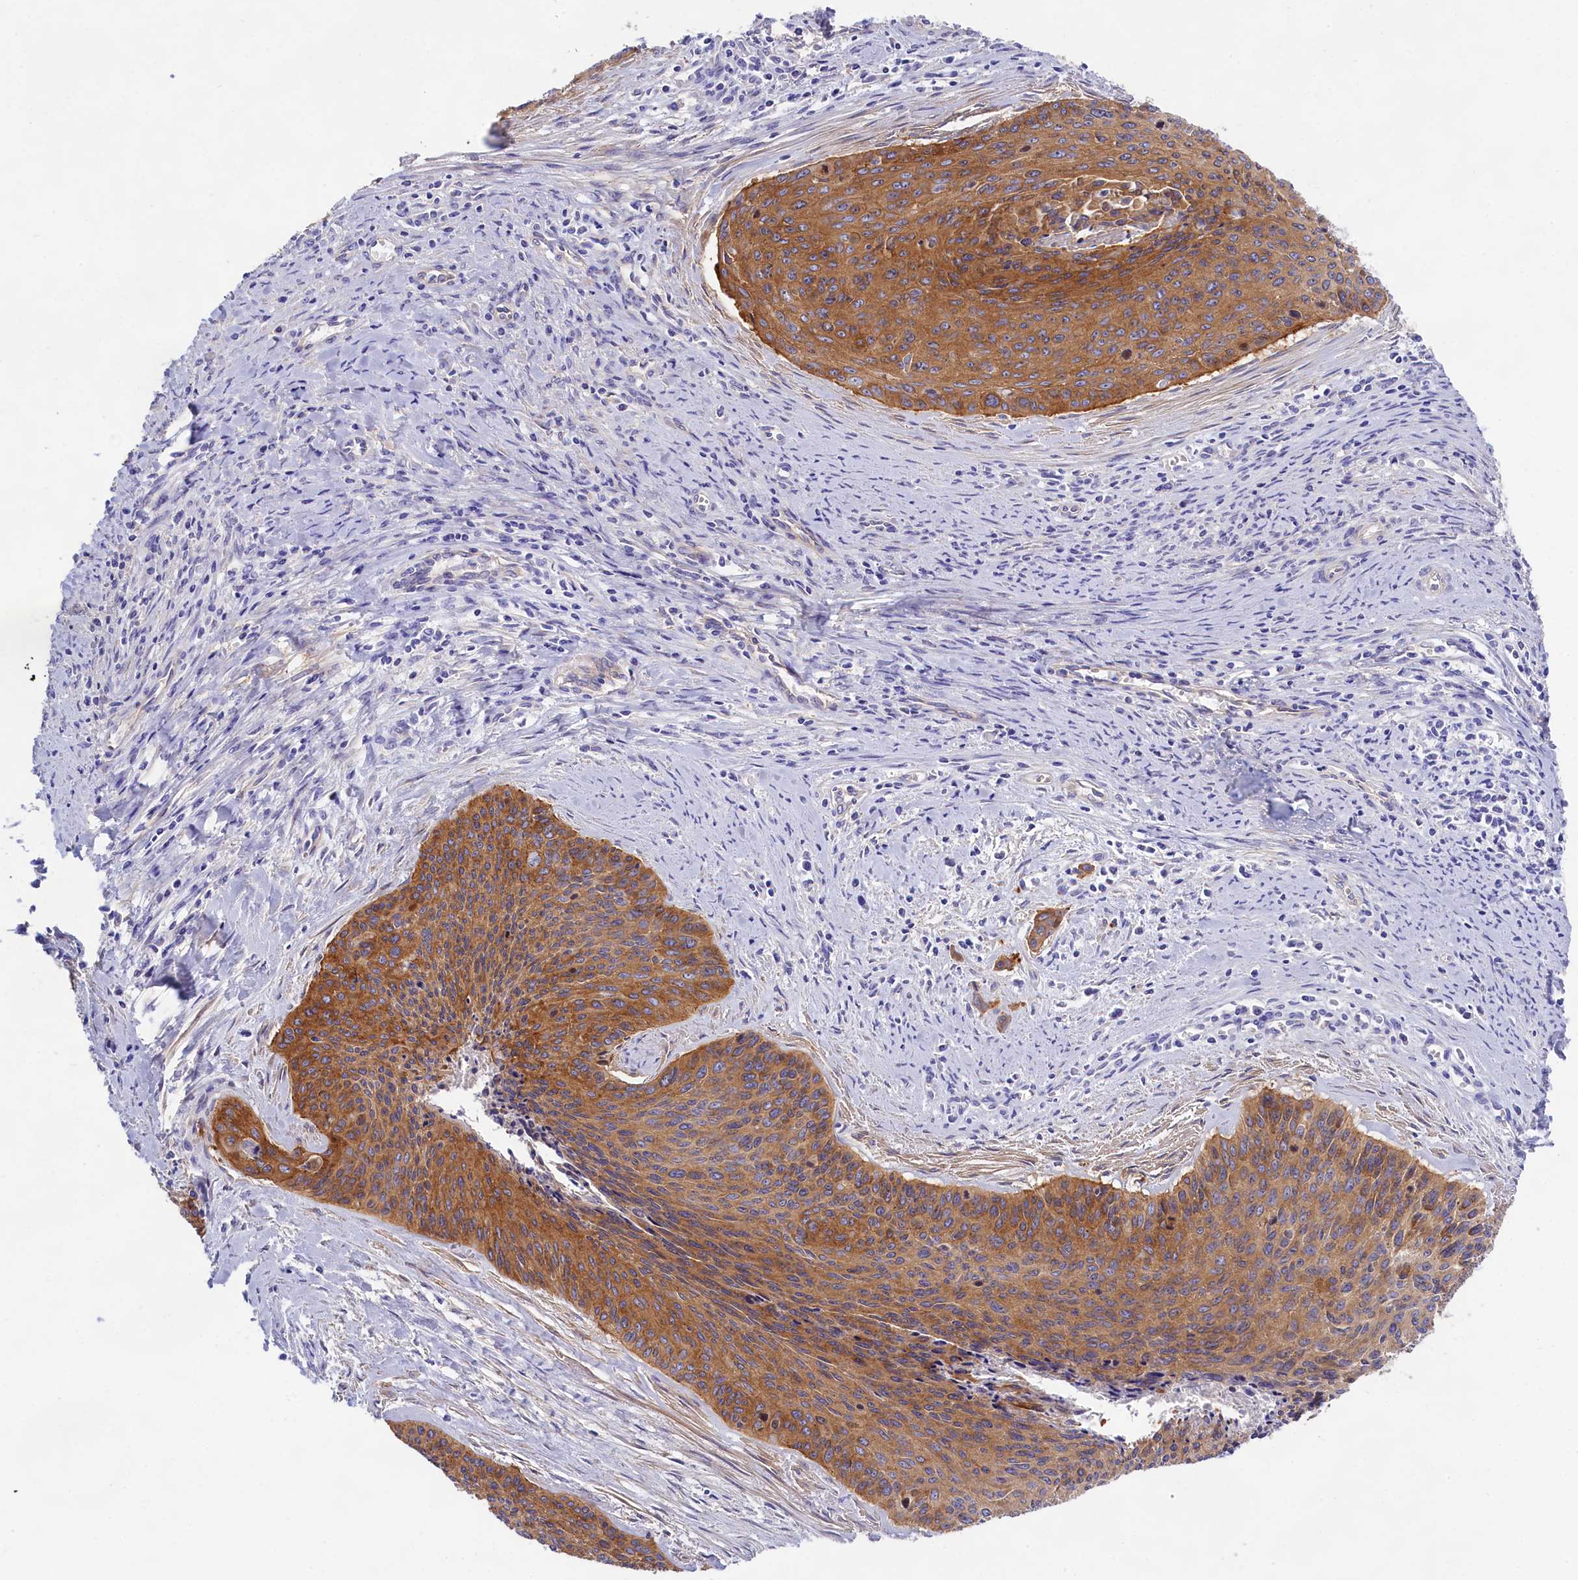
{"staining": {"intensity": "moderate", "quantity": ">75%", "location": "cytoplasmic/membranous"}, "tissue": "cervical cancer", "cell_type": "Tumor cells", "image_type": "cancer", "snomed": [{"axis": "morphology", "description": "Squamous cell carcinoma, NOS"}, {"axis": "topography", "description": "Cervix"}], "caption": "Protein staining displays moderate cytoplasmic/membranous staining in about >75% of tumor cells in squamous cell carcinoma (cervical). Using DAB (brown) and hematoxylin (blue) stains, captured at high magnification using brightfield microscopy.", "gene": "PPP1R13L", "patient": {"sex": "female", "age": 55}}